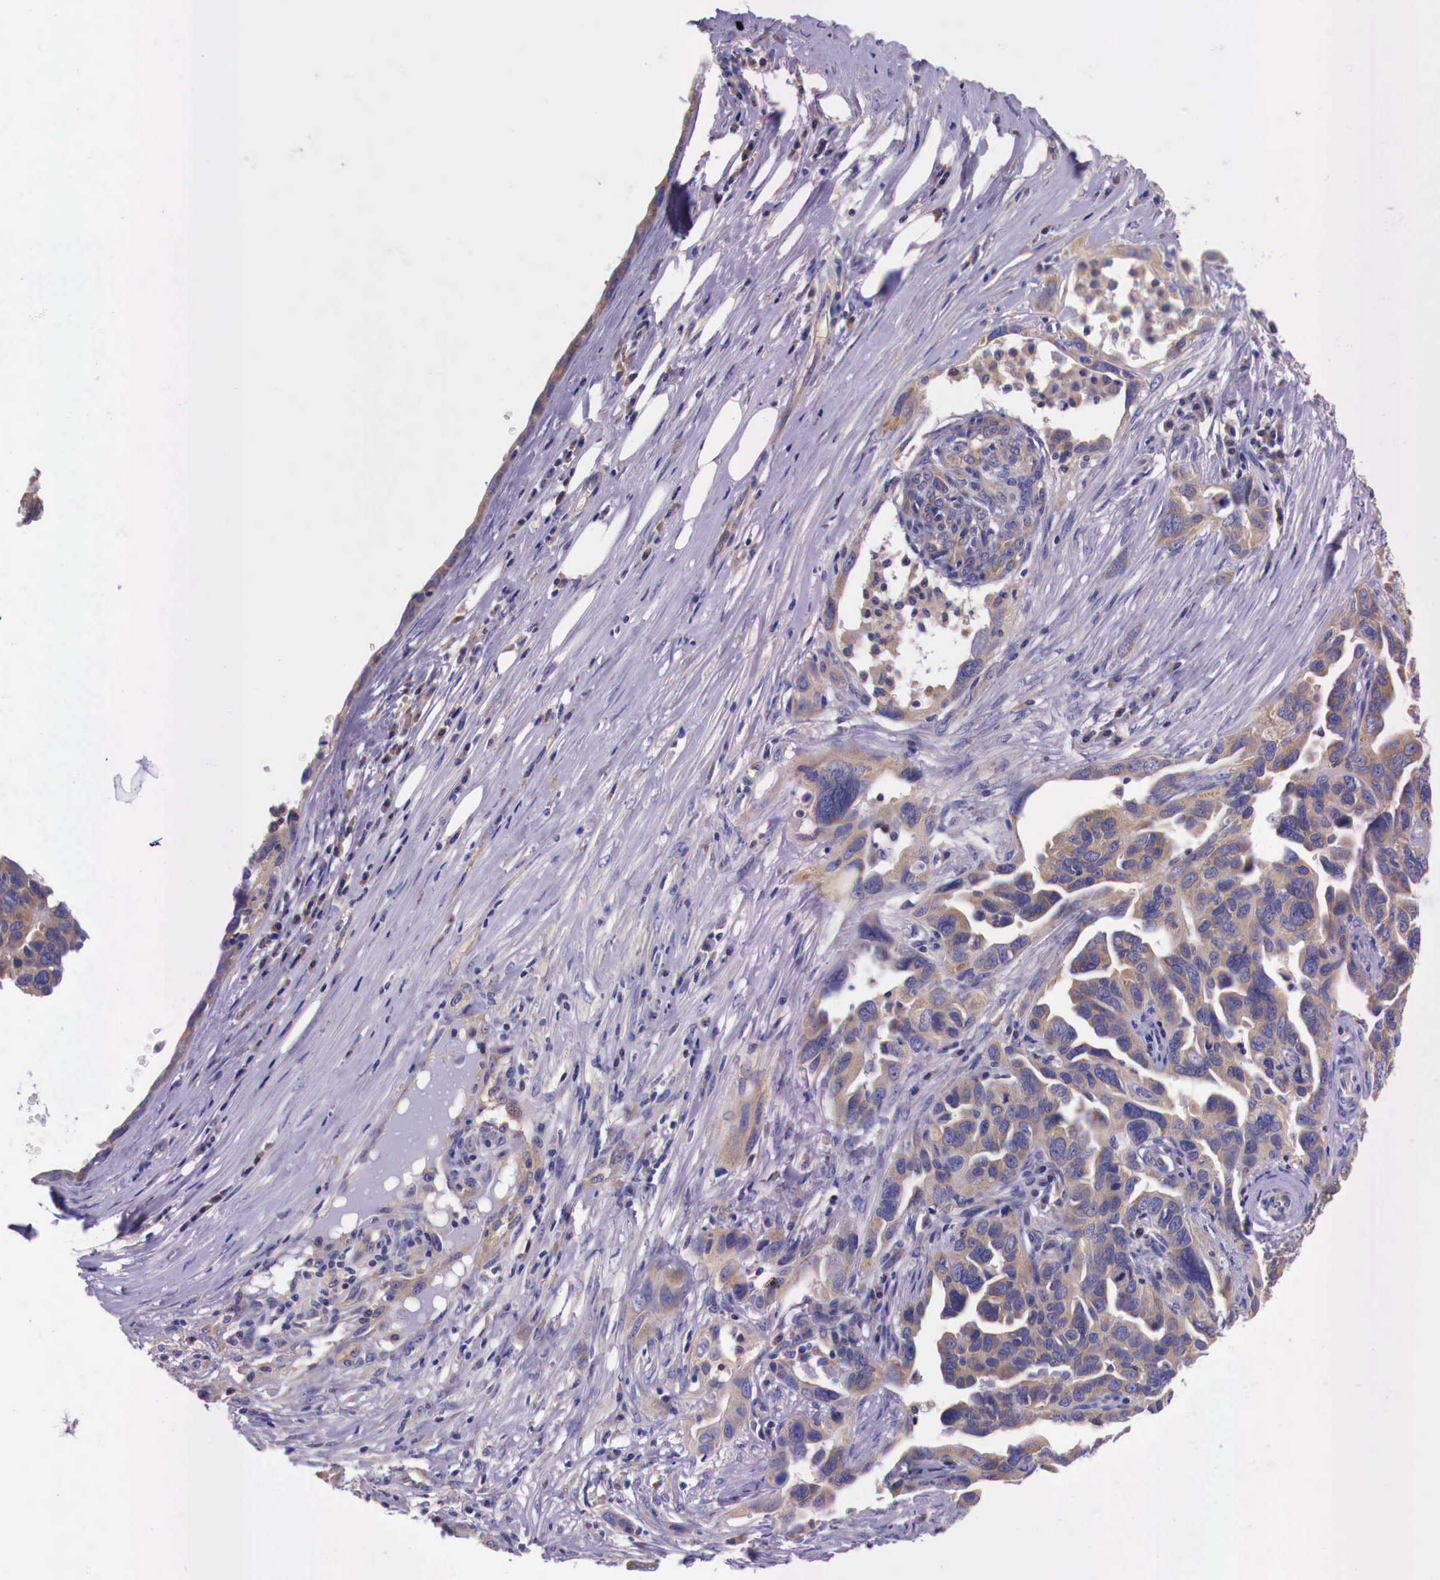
{"staining": {"intensity": "weak", "quantity": "25%-75%", "location": "cytoplasmic/membranous"}, "tissue": "ovarian cancer", "cell_type": "Tumor cells", "image_type": "cancer", "snomed": [{"axis": "morphology", "description": "Cystadenocarcinoma, serous, NOS"}, {"axis": "topography", "description": "Ovary"}], "caption": "Immunohistochemical staining of human ovarian cancer (serous cystadenocarcinoma) shows weak cytoplasmic/membranous protein expression in about 25%-75% of tumor cells.", "gene": "GRIPAP1", "patient": {"sex": "female", "age": 64}}